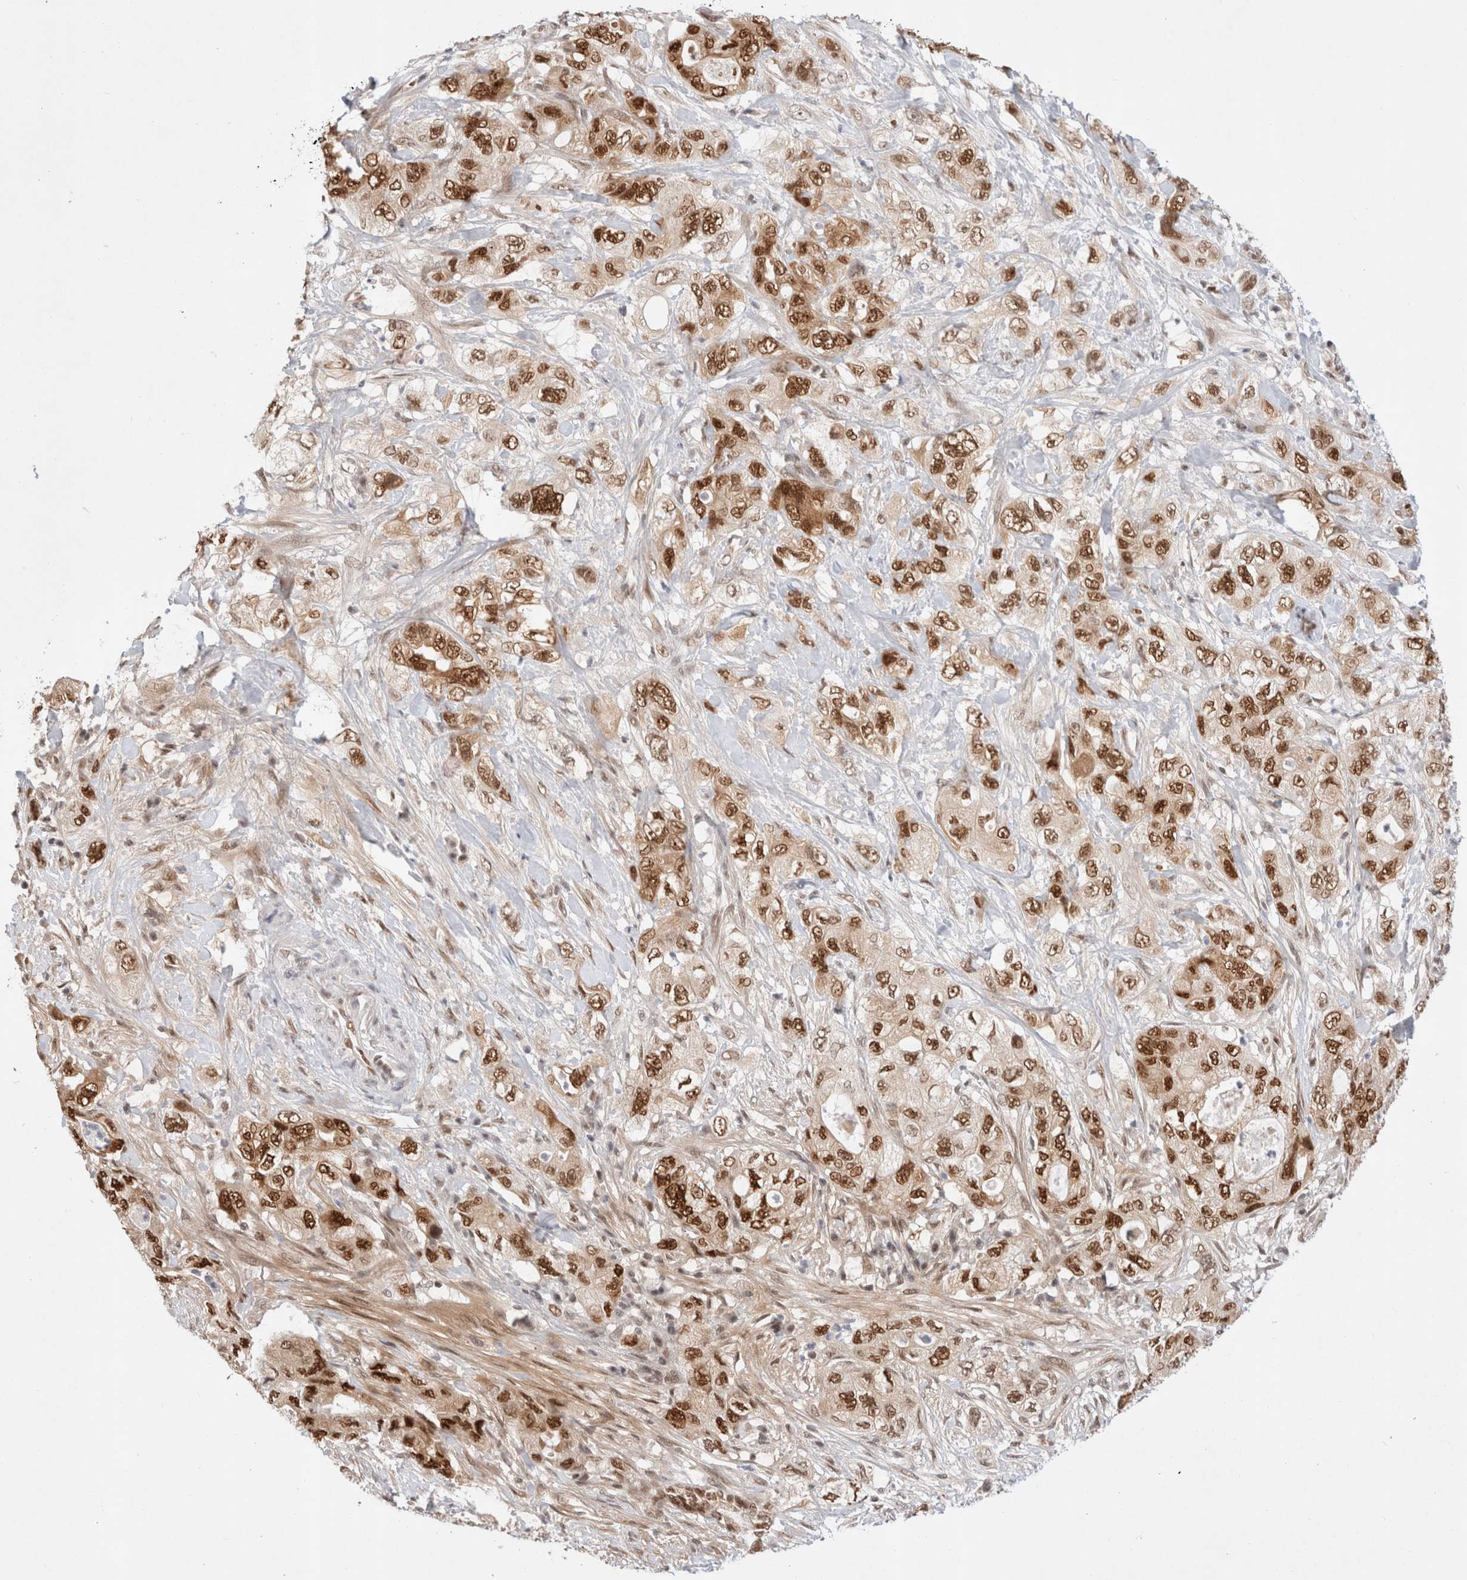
{"staining": {"intensity": "strong", "quantity": "25%-75%", "location": "nuclear"}, "tissue": "pancreatic cancer", "cell_type": "Tumor cells", "image_type": "cancer", "snomed": [{"axis": "morphology", "description": "Adenocarcinoma, NOS"}, {"axis": "topography", "description": "Pancreas"}], "caption": "A brown stain highlights strong nuclear expression of a protein in human pancreatic cancer tumor cells.", "gene": "GTF2I", "patient": {"sex": "female", "age": 73}}